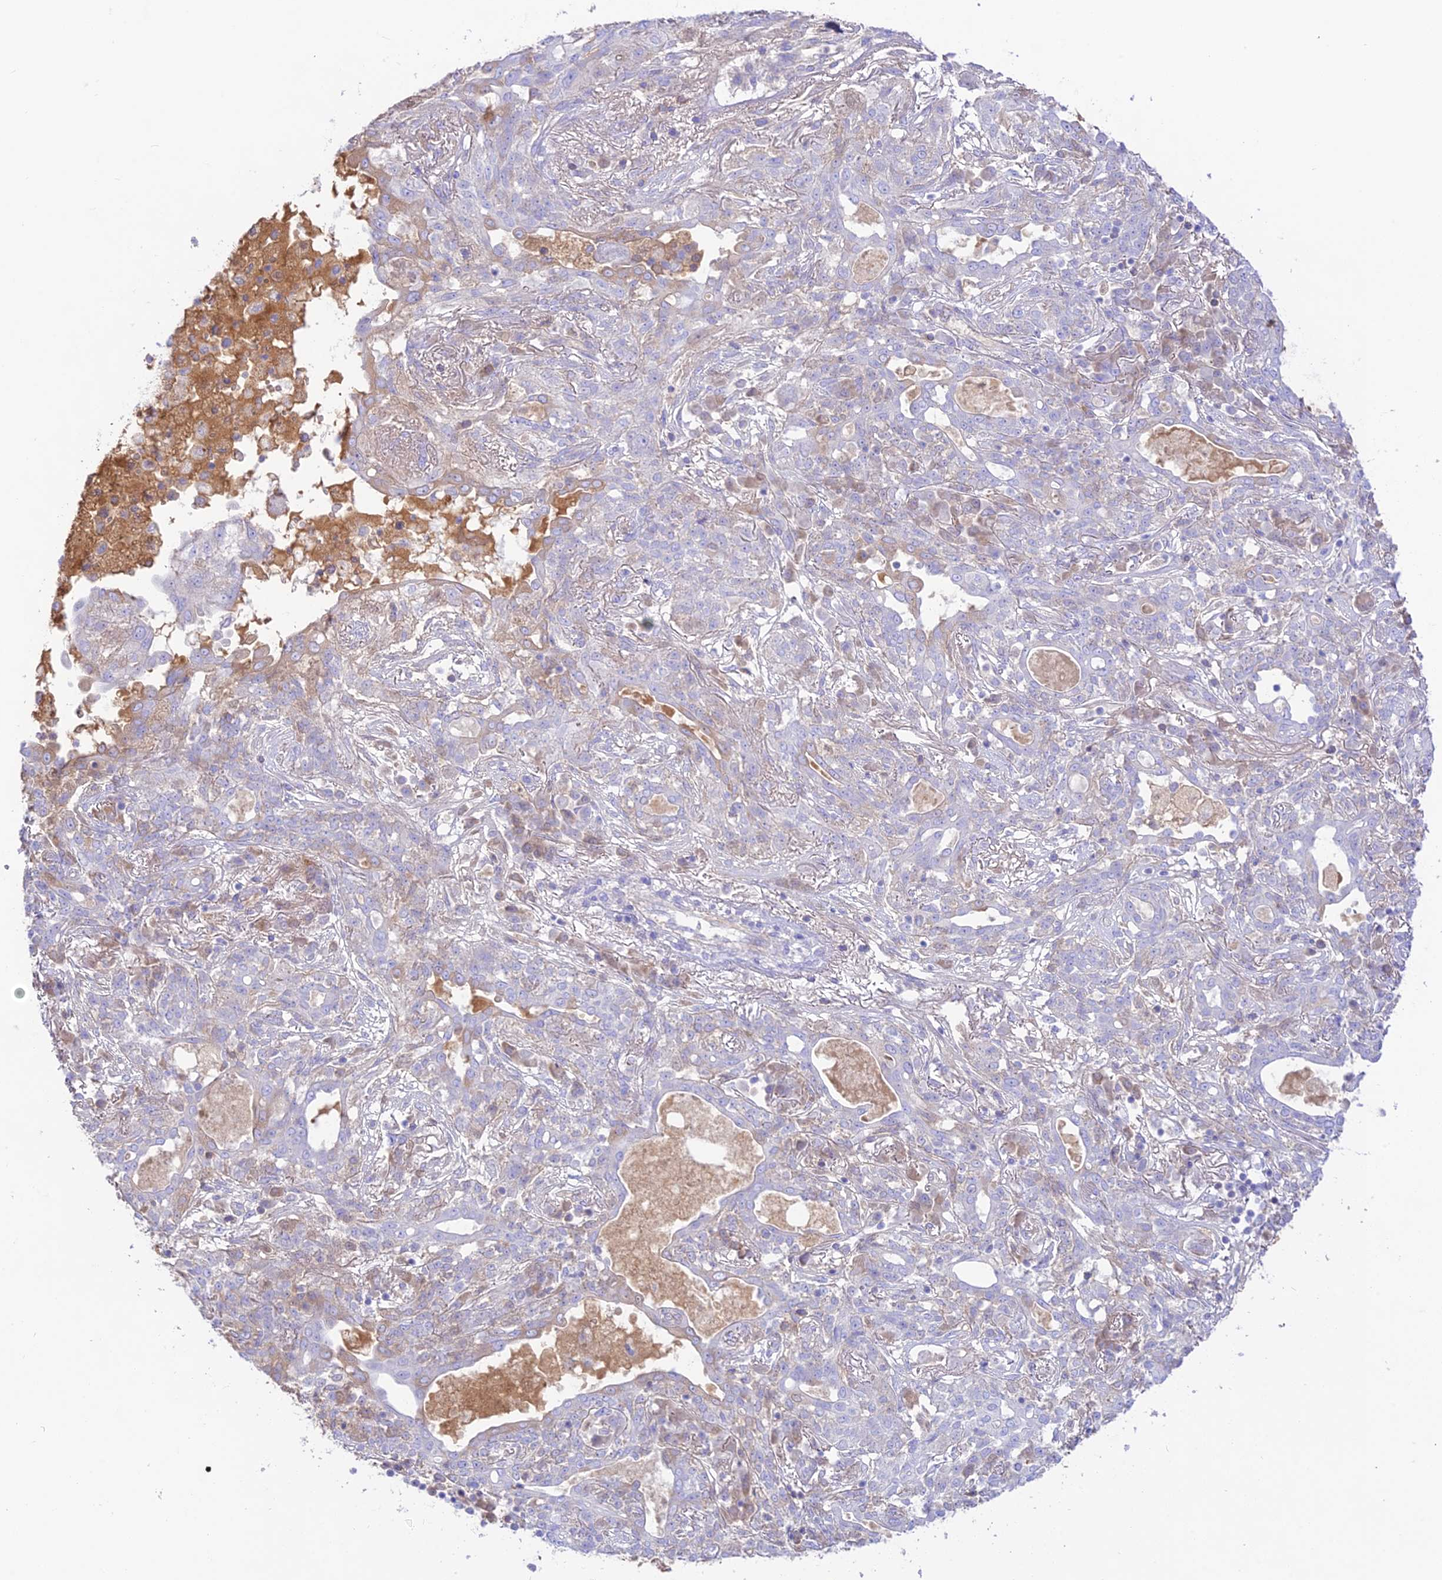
{"staining": {"intensity": "negative", "quantity": "none", "location": "none"}, "tissue": "lung cancer", "cell_type": "Tumor cells", "image_type": "cancer", "snomed": [{"axis": "morphology", "description": "Squamous cell carcinoma, NOS"}, {"axis": "topography", "description": "Lung"}], "caption": "Tumor cells are negative for brown protein staining in lung squamous cell carcinoma. (Stains: DAB (3,3'-diaminobenzidine) immunohistochemistry (IHC) with hematoxylin counter stain, Microscopy: brightfield microscopy at high magnification).", "gene": "NLRP9", "patient": {"sex": "female", "age": 70}}